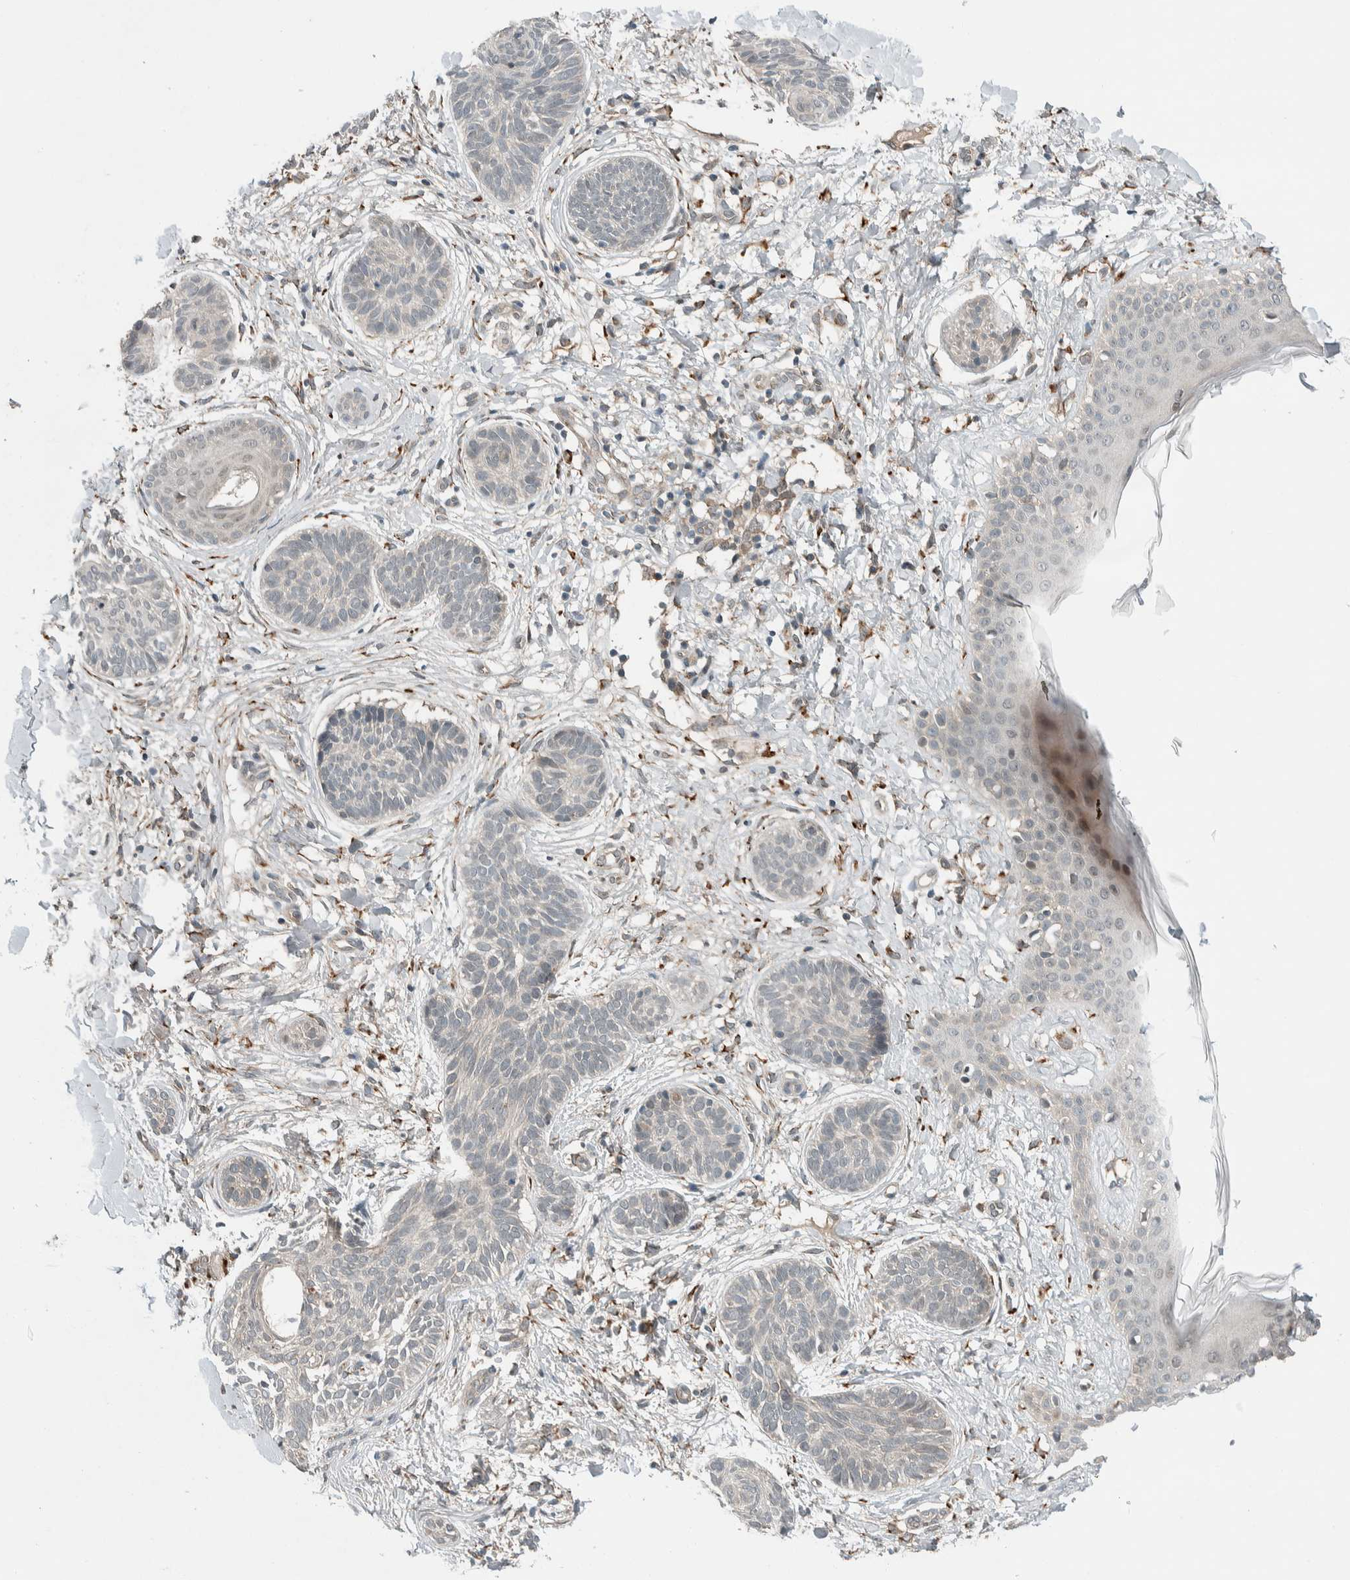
{"staining": {"intensity": "negative", "quantity": "none", "location": "none"}, "tissue": "skin cancer", "cell_type": "Tumor cells", "image_type": "cancer", "snomed": [{"axis": "morphology", "description": "Normal tissue, NOS"}, {"axis": "morphology", "description": "Basal cell carcinoma"}, {"axis": "topography", "description": "Skin"}], "caption": "IHC histopathology image of neoplastic tissue: basal cell carcinoma (skin) stained with DAB (3,3'-diaminobenzidine) displays no significant protein staining in tumor cells.", "gene": "CTBP2", "patient": {"sex": "male", "age": 63}}